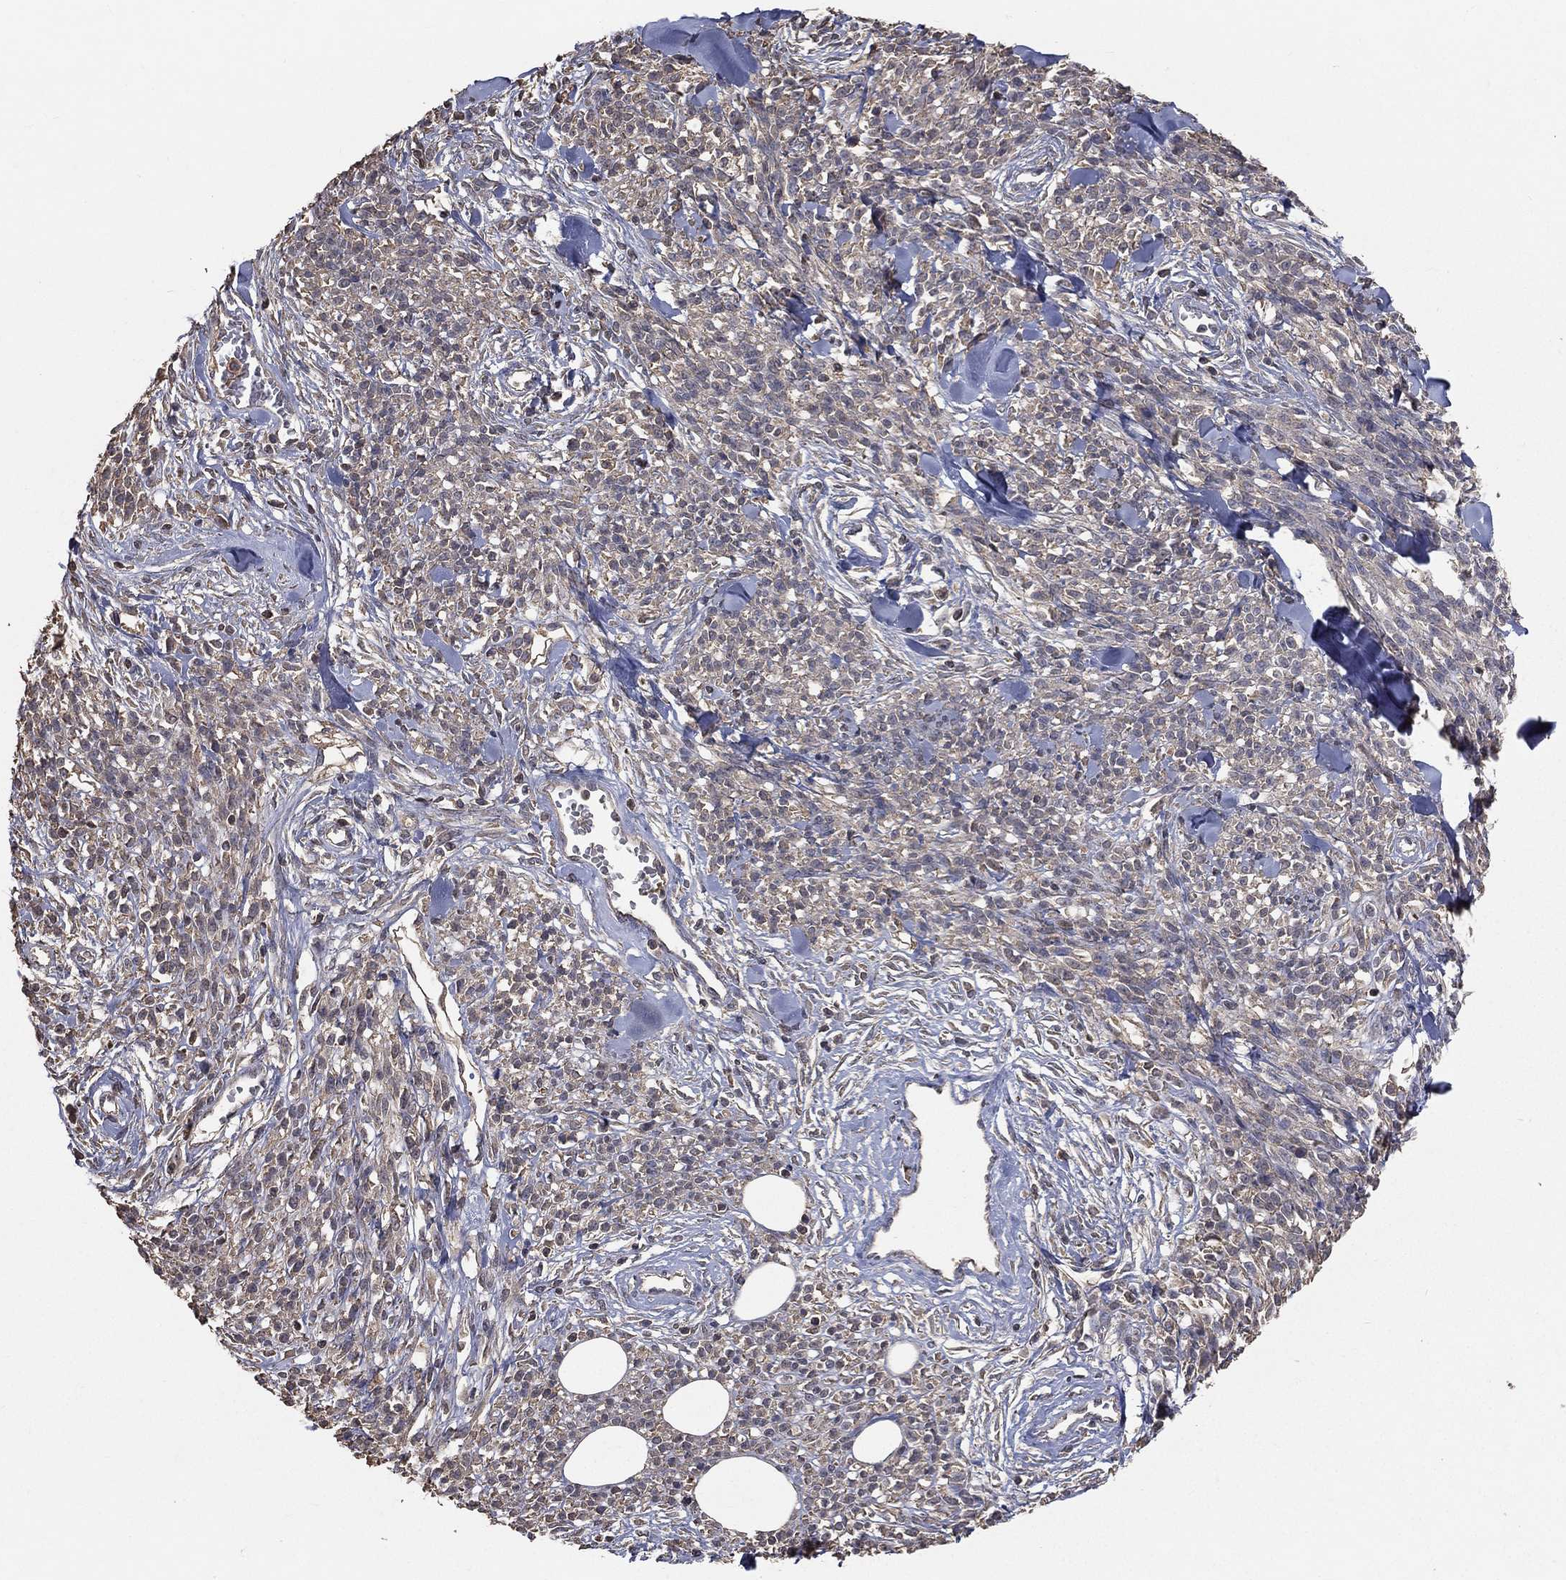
{"staining": {"intensity": "negative", "quantity": "none", "location": "none"}, "tissue": "melanoma", "cell_type": "Tumor cells", "image_type": "cancer", "snomed": [{"axis": "morphology", "description": "Malignant melanoma, NOS"}, {"axis": "topography", "description": "Skin"}, {"axis": "topography", "description": "Skin of trunk"}], "caption": "High magnification brightfield microscopy of melanoma stained with DAB (3,3'-diaminobenzidine) (brown) and counterstained with hematoxylin (blue): tumor cells show no significant expression.", "gene": "SNAP25", "patient": {"sex": "male", "age": 74}}